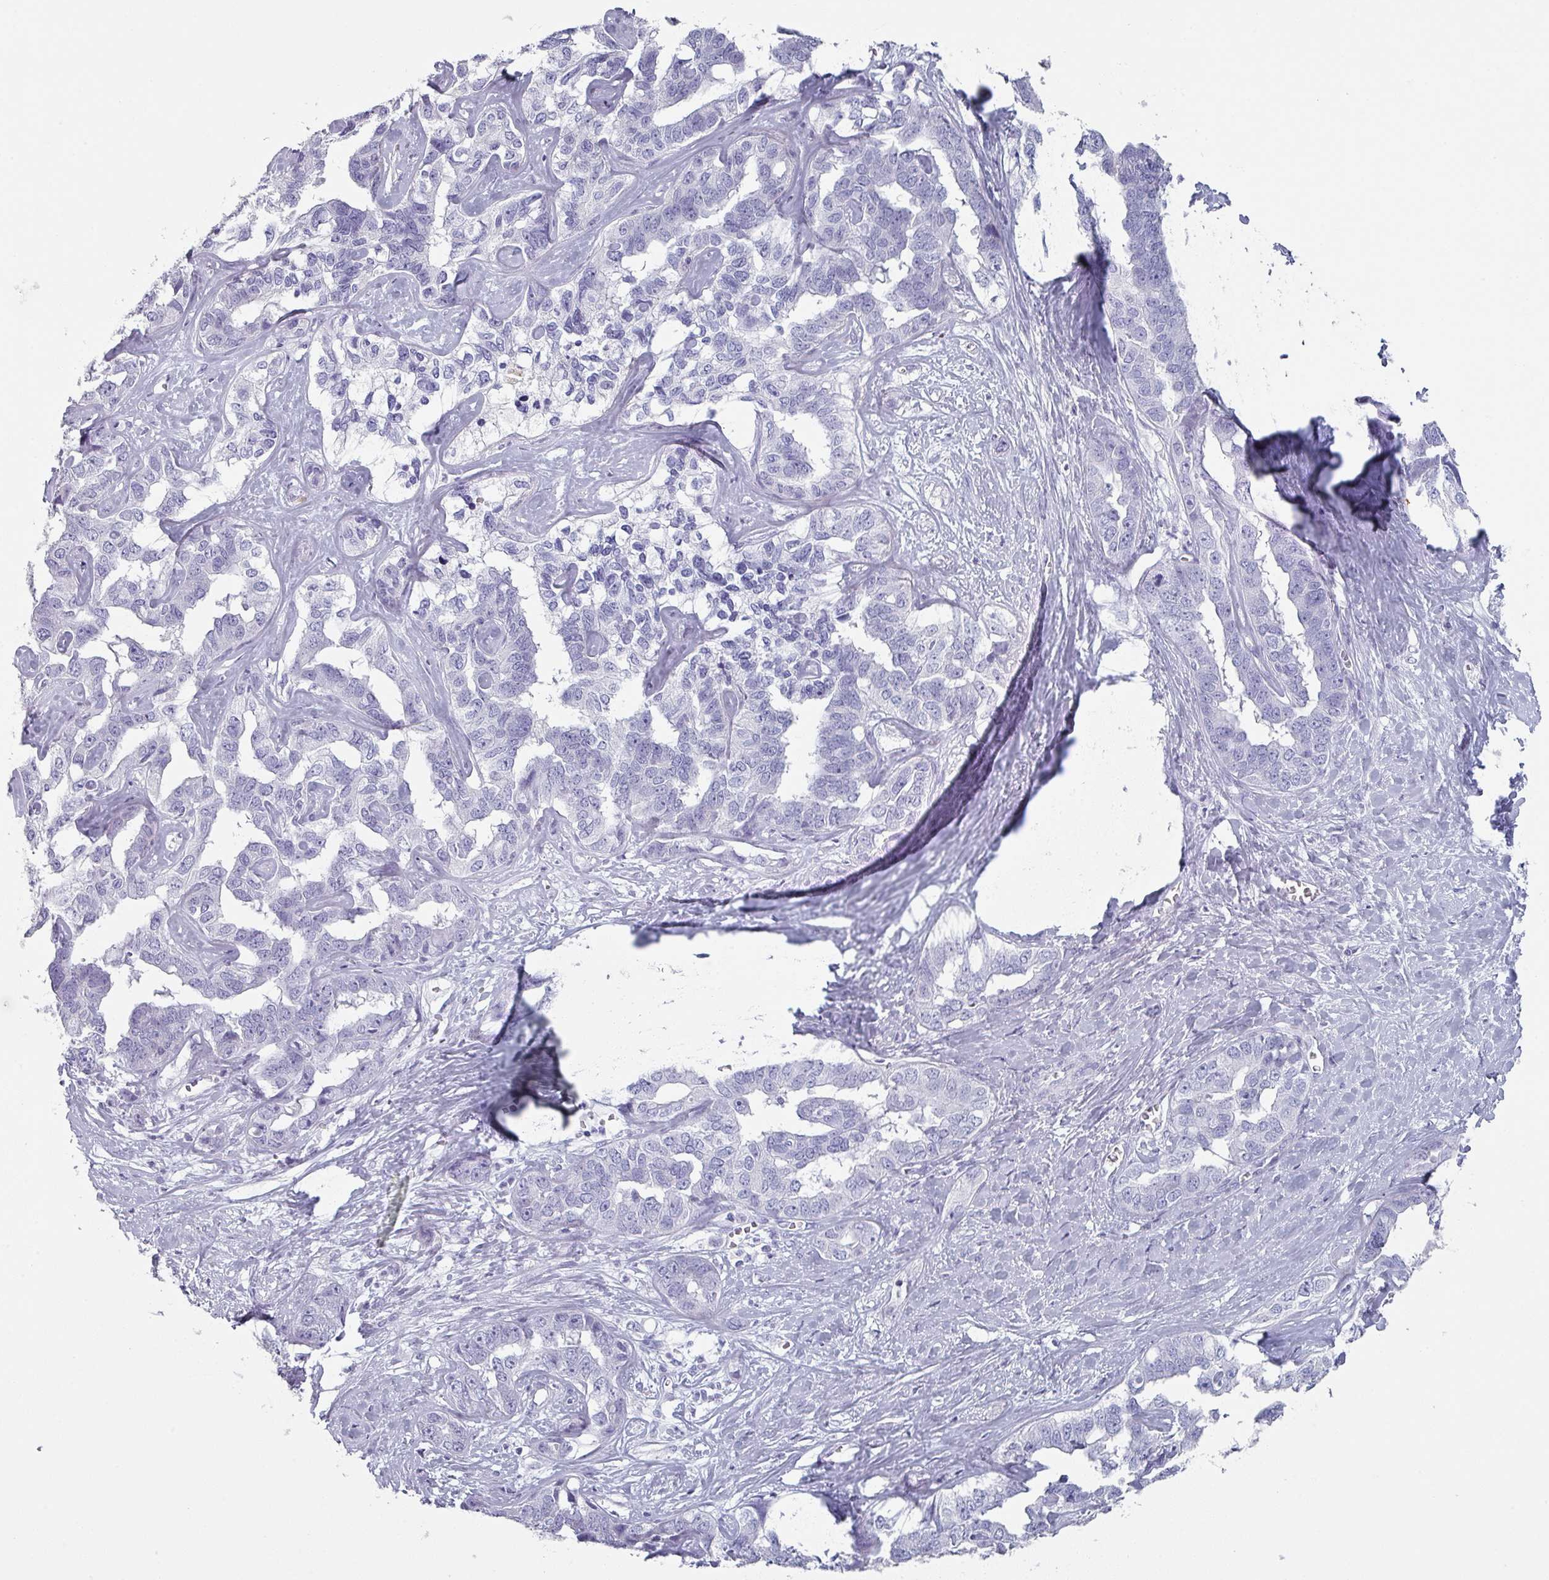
{"staining": {"intensity": "negative", "quantity": "none", "location": "none"}, "tissue": "liver cancer", "cell_type": "Tumor cells", "image_type": "cancer", "snomed": [{"axis": "morphology", "description": "Cholangiocarcinoma"}, {"axis": "topography", "description": "Liver"}], "caption": "Immunohistochemical staining of human liver cancer shows no significant positivity in tumor cells. (Brightfield microscopy of DAB (3,3'-diaminobenzidine) IHC at high magnification).", "gene": "SLC35G2", "patient": {"sex": "male", "age": 59}}